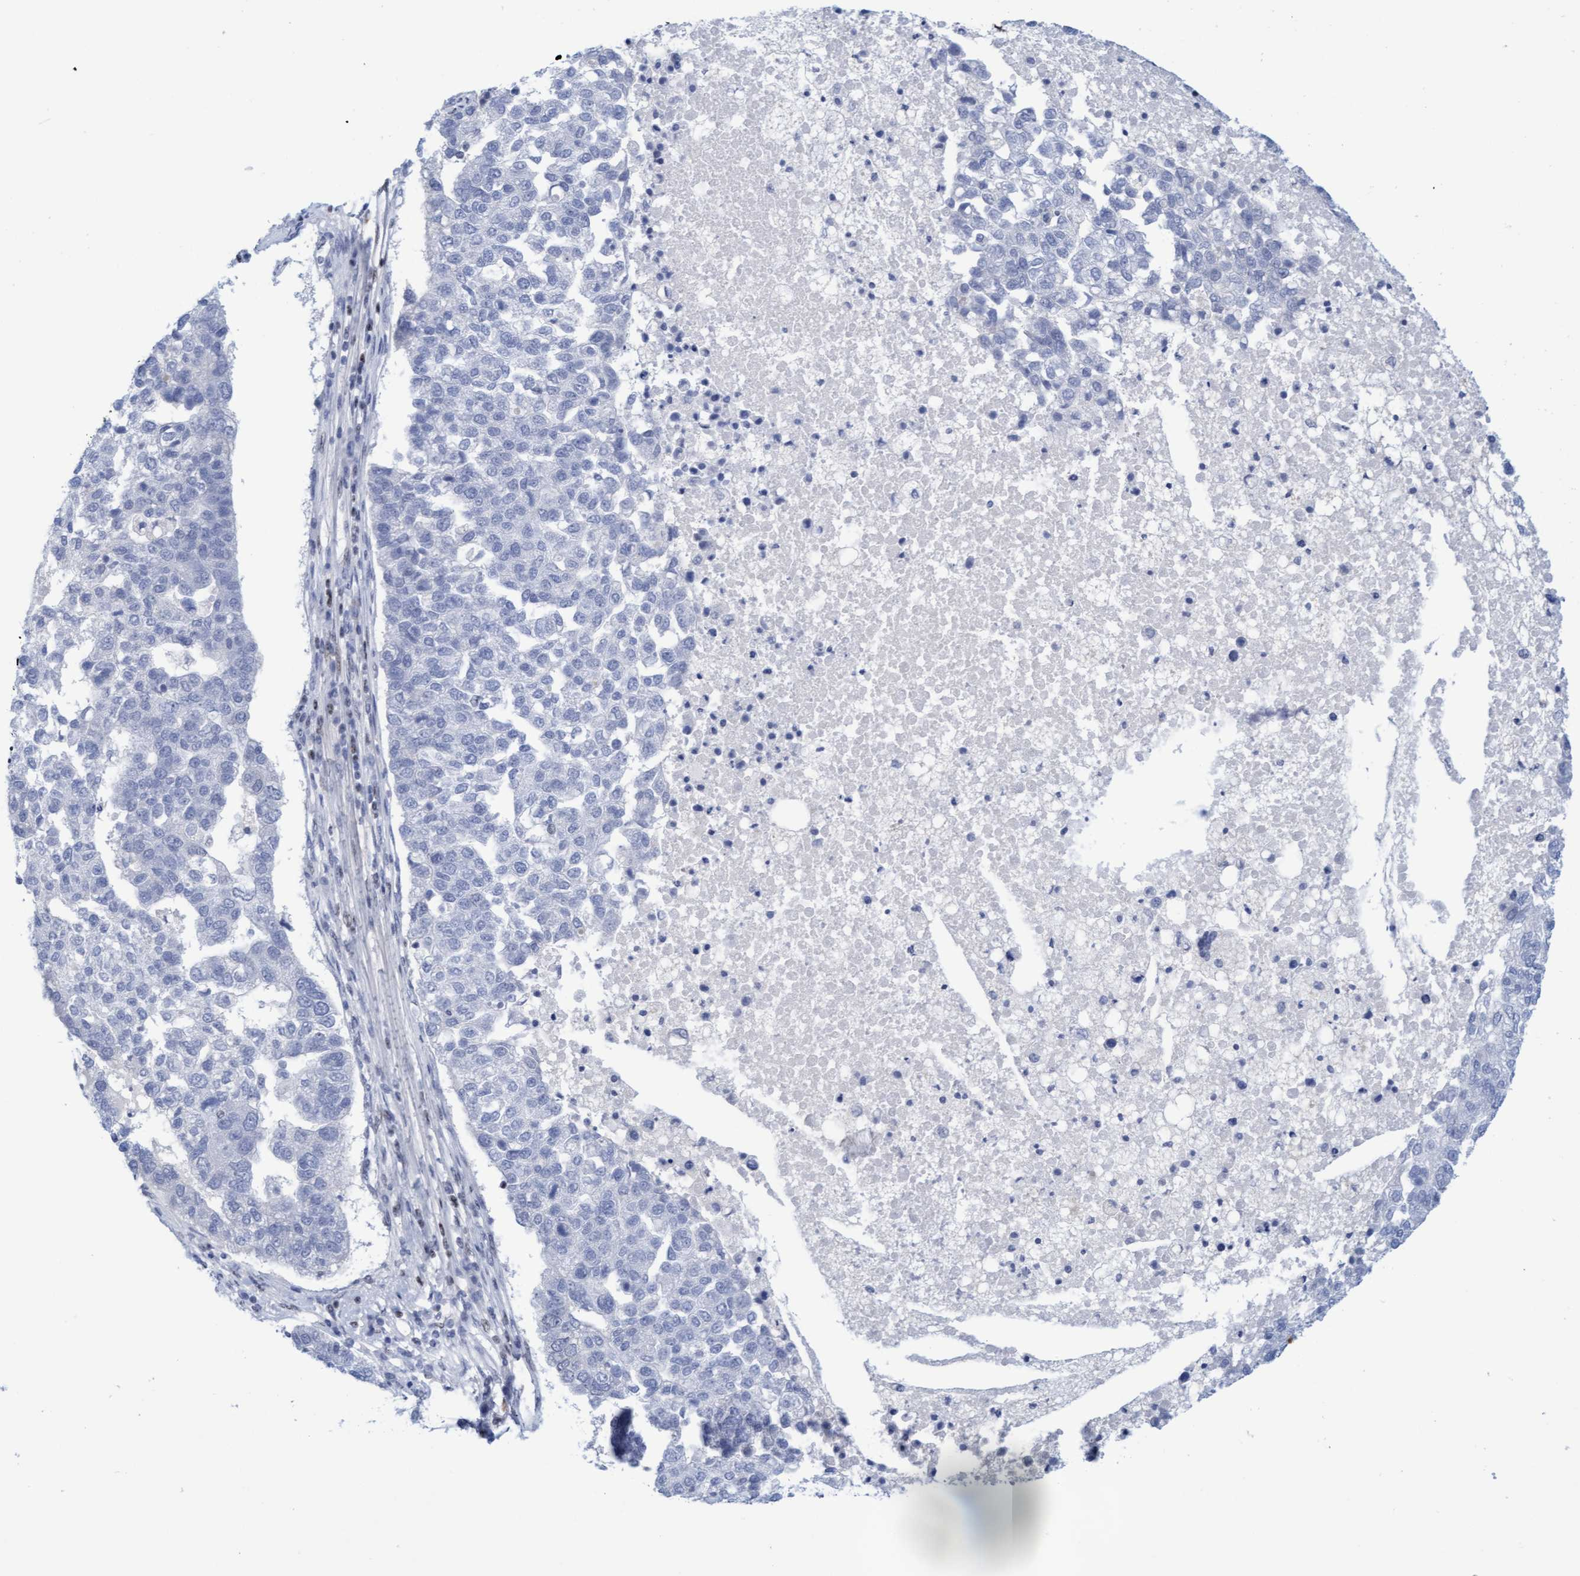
{"staining": {"intensity": "negative", "quantity": "none", "location": "none"}, "tissue": "pancreatic cancer", "cell_type": "Tumor cells", "image_type": "cancer", "snomed": [{"axis": "morphology", "description": "Adenocarcinoma, NOS"}, {"axis": "topography", "description": "Pancreas"}], "caption": "Tumor cells are negative for protein expression in human pancreatic cancer.", "gene": "GLRX2", "patient": {"sex": "female", "age": 61}}